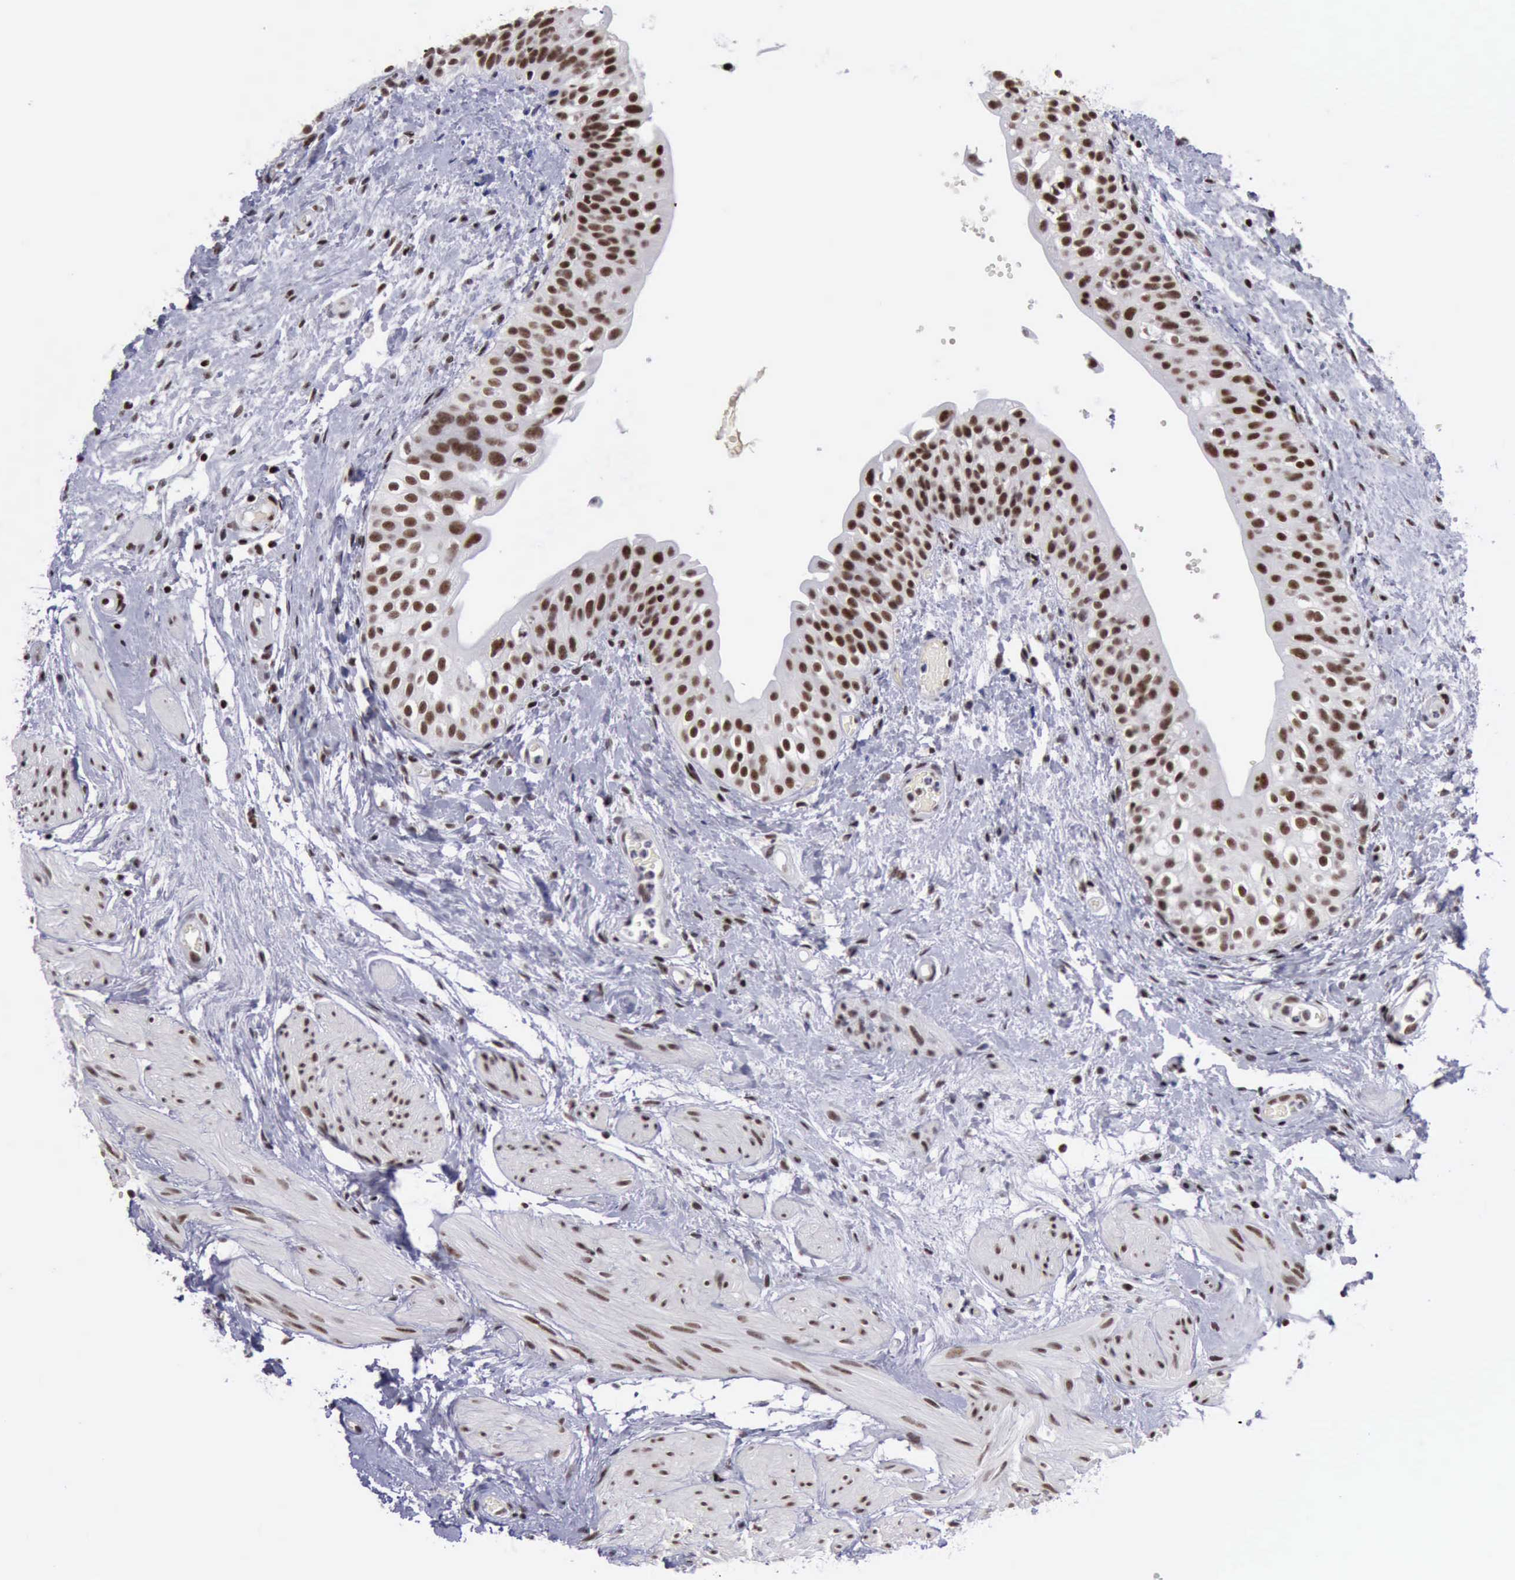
{"staining": {"intensity": "strong", "quantity": ">75%", "location": "nuclear"}, "tissue": "urinary bladder", "cell_type": "Urothelial cells", "image_type": "normal", "snomed": [{"axis": "morphology", "description": "Normal tissue, NOS"}, {"axis": "topography", "description": "Urinary bladder"}], "caption": "Urothelial cells exhibit high levels of strong nuclear expression in approximately >75% of cells in unremarkable urinary bladder.", "gene": "YY1", "patient": {"sex": "female", "age": 55}}